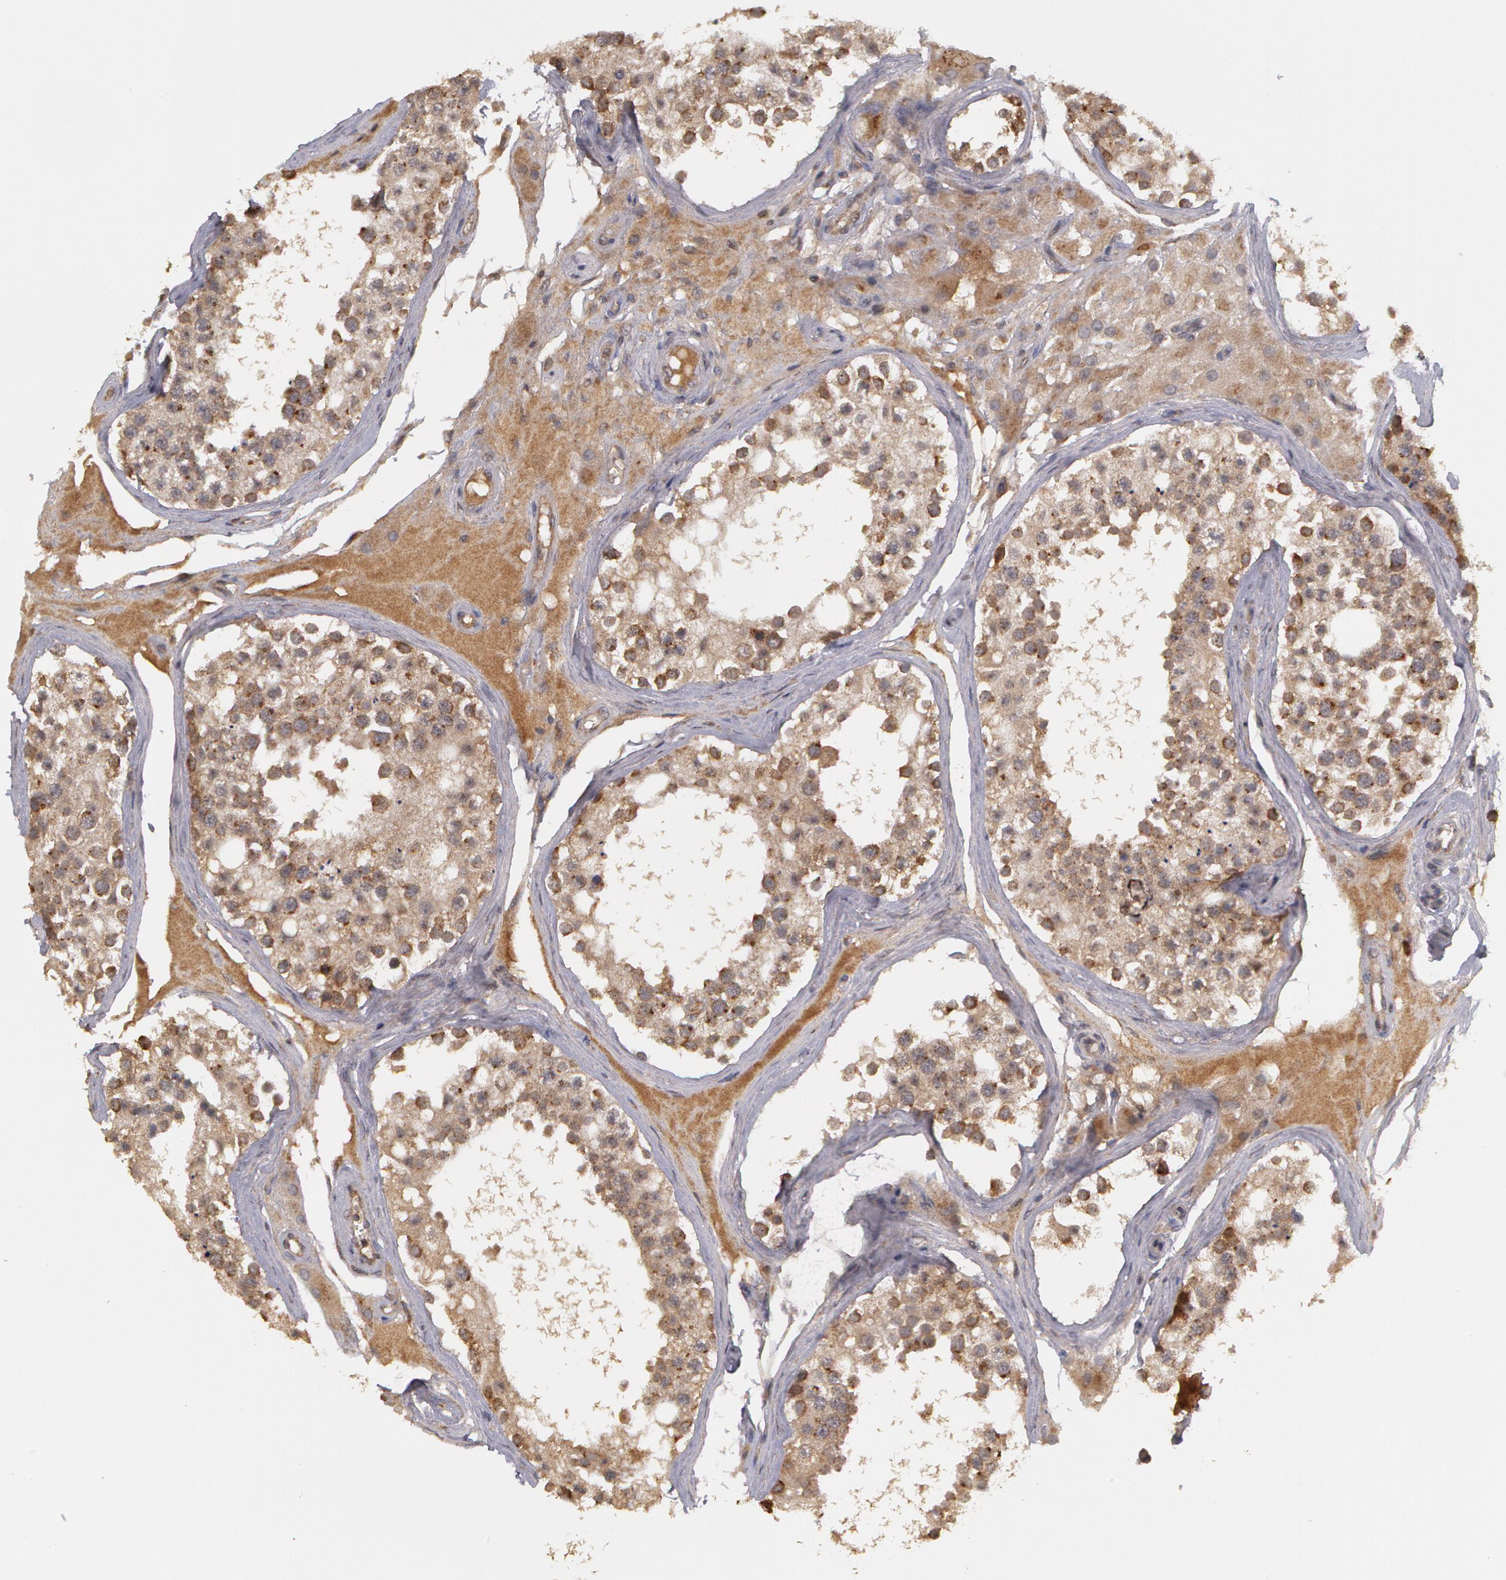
{"staining": {"intensity": "moderate", "quantity": ">75%", "location": "cytoplasmic/membranous"}, "tissue": "testis", "cell_type": "Cells in seminiferous ducts", "image_type": "normal", "snomed": [{"axis": "morphology", "description": "Normal tissue, NOS"}, {"axis": "topography", "description": "Testis"}], "caption": "IHC of unremarkable human testis shows medium levels of moderate cytoplasmic/membranous positivity in approximately >75% of cells in seminiferous ducts. The protein of interest is shown in brown color, while the nuclei are stained blue.", "gene": "STX5", "patient": {"sex": "male", "age": 68}}